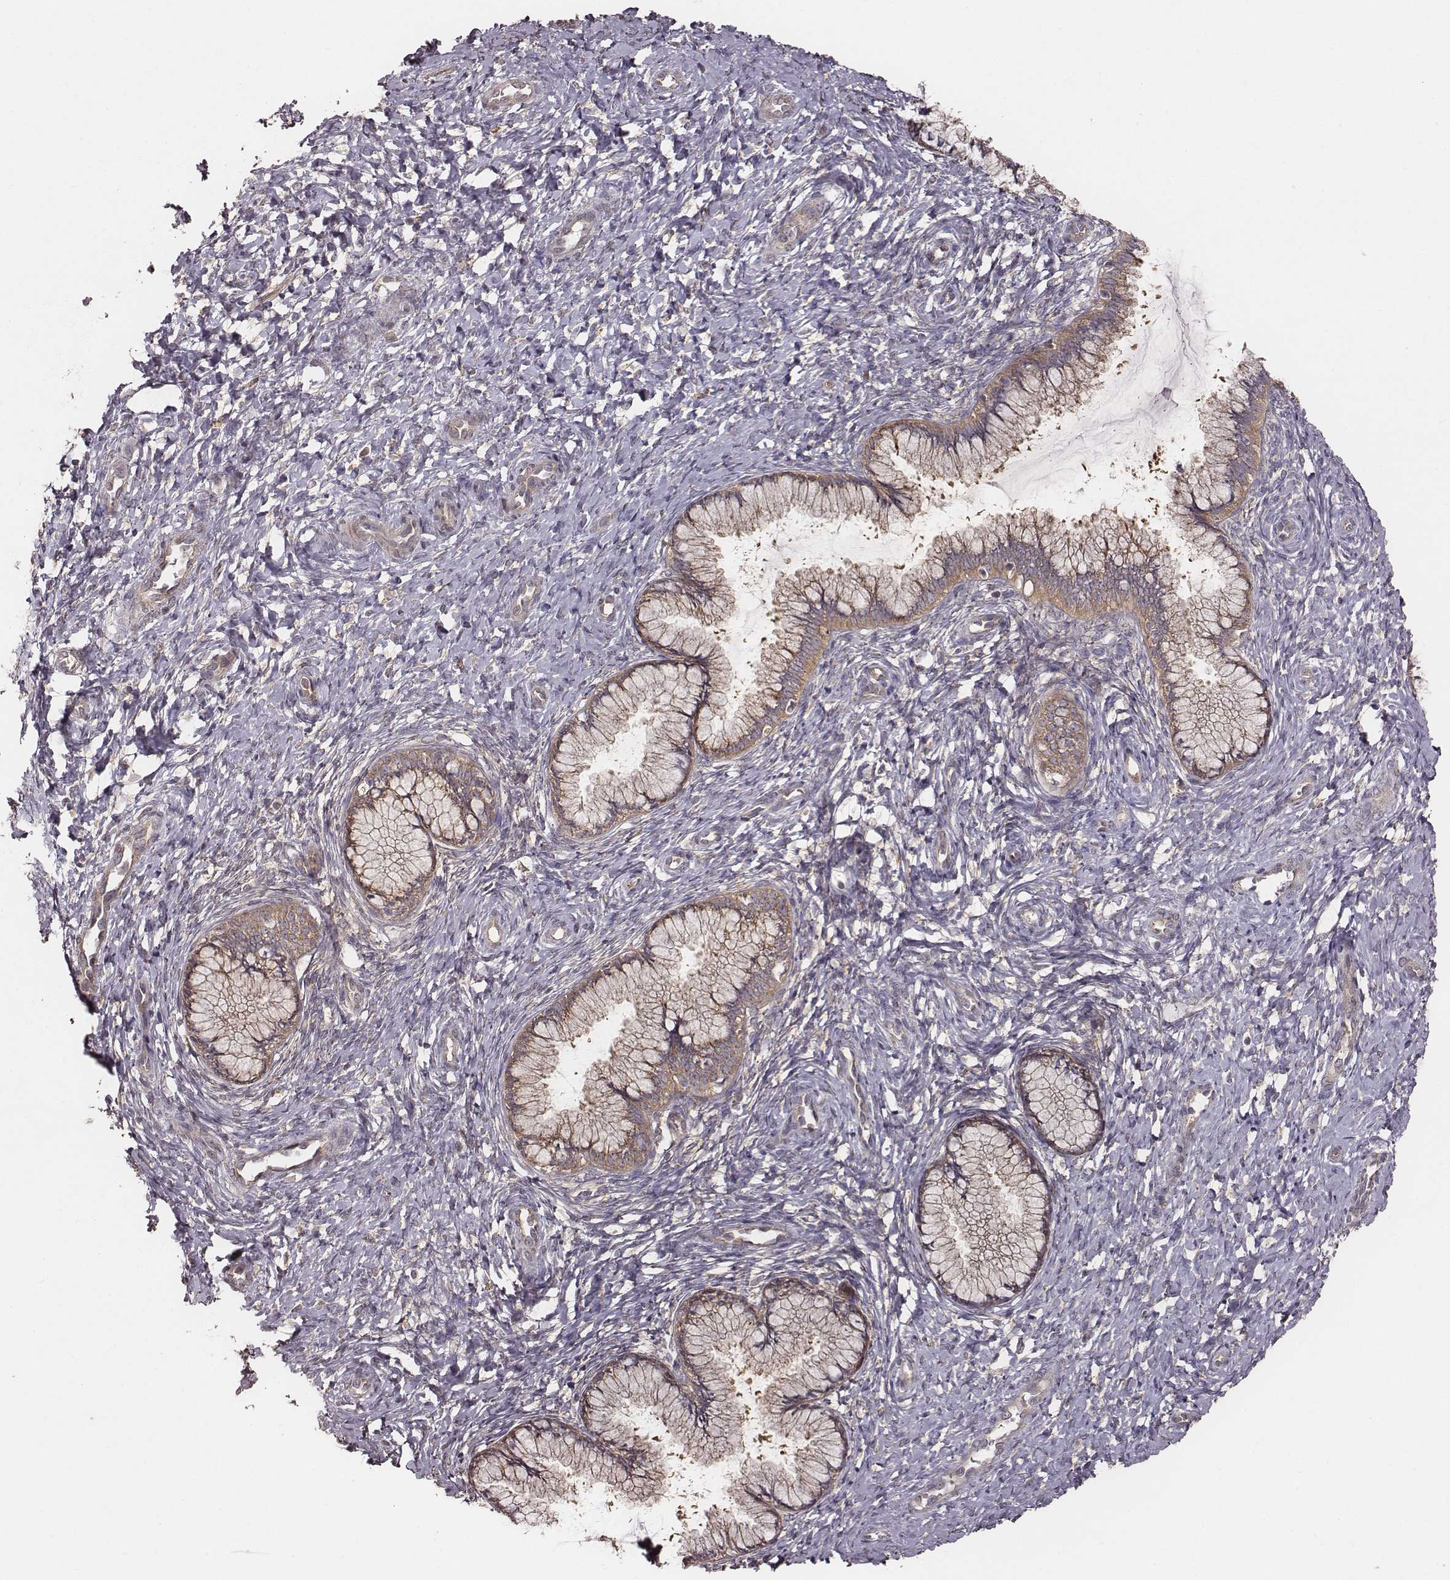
{"staining": {"intensity": "weak", "quantity": "25%-75%", "location": "cytoplasmic/membranous"}, "tissue": "cervix", "cell_type": "Glandular cells", "image_type": "normal", "snomed": [{"axis": "morphology", "description": "Normal tissue, NOS"}, {"axis": "topography", "description": "Cervix"}], "caption": "This is a photomicrograph of immunohistochemistry (IHC) staining of benign cervix, which shows weak staining in the cytoplasmic/membranous of glandular cells.", "gene": "VPS26A", "patient": {"sex": "female", "age": 37}}